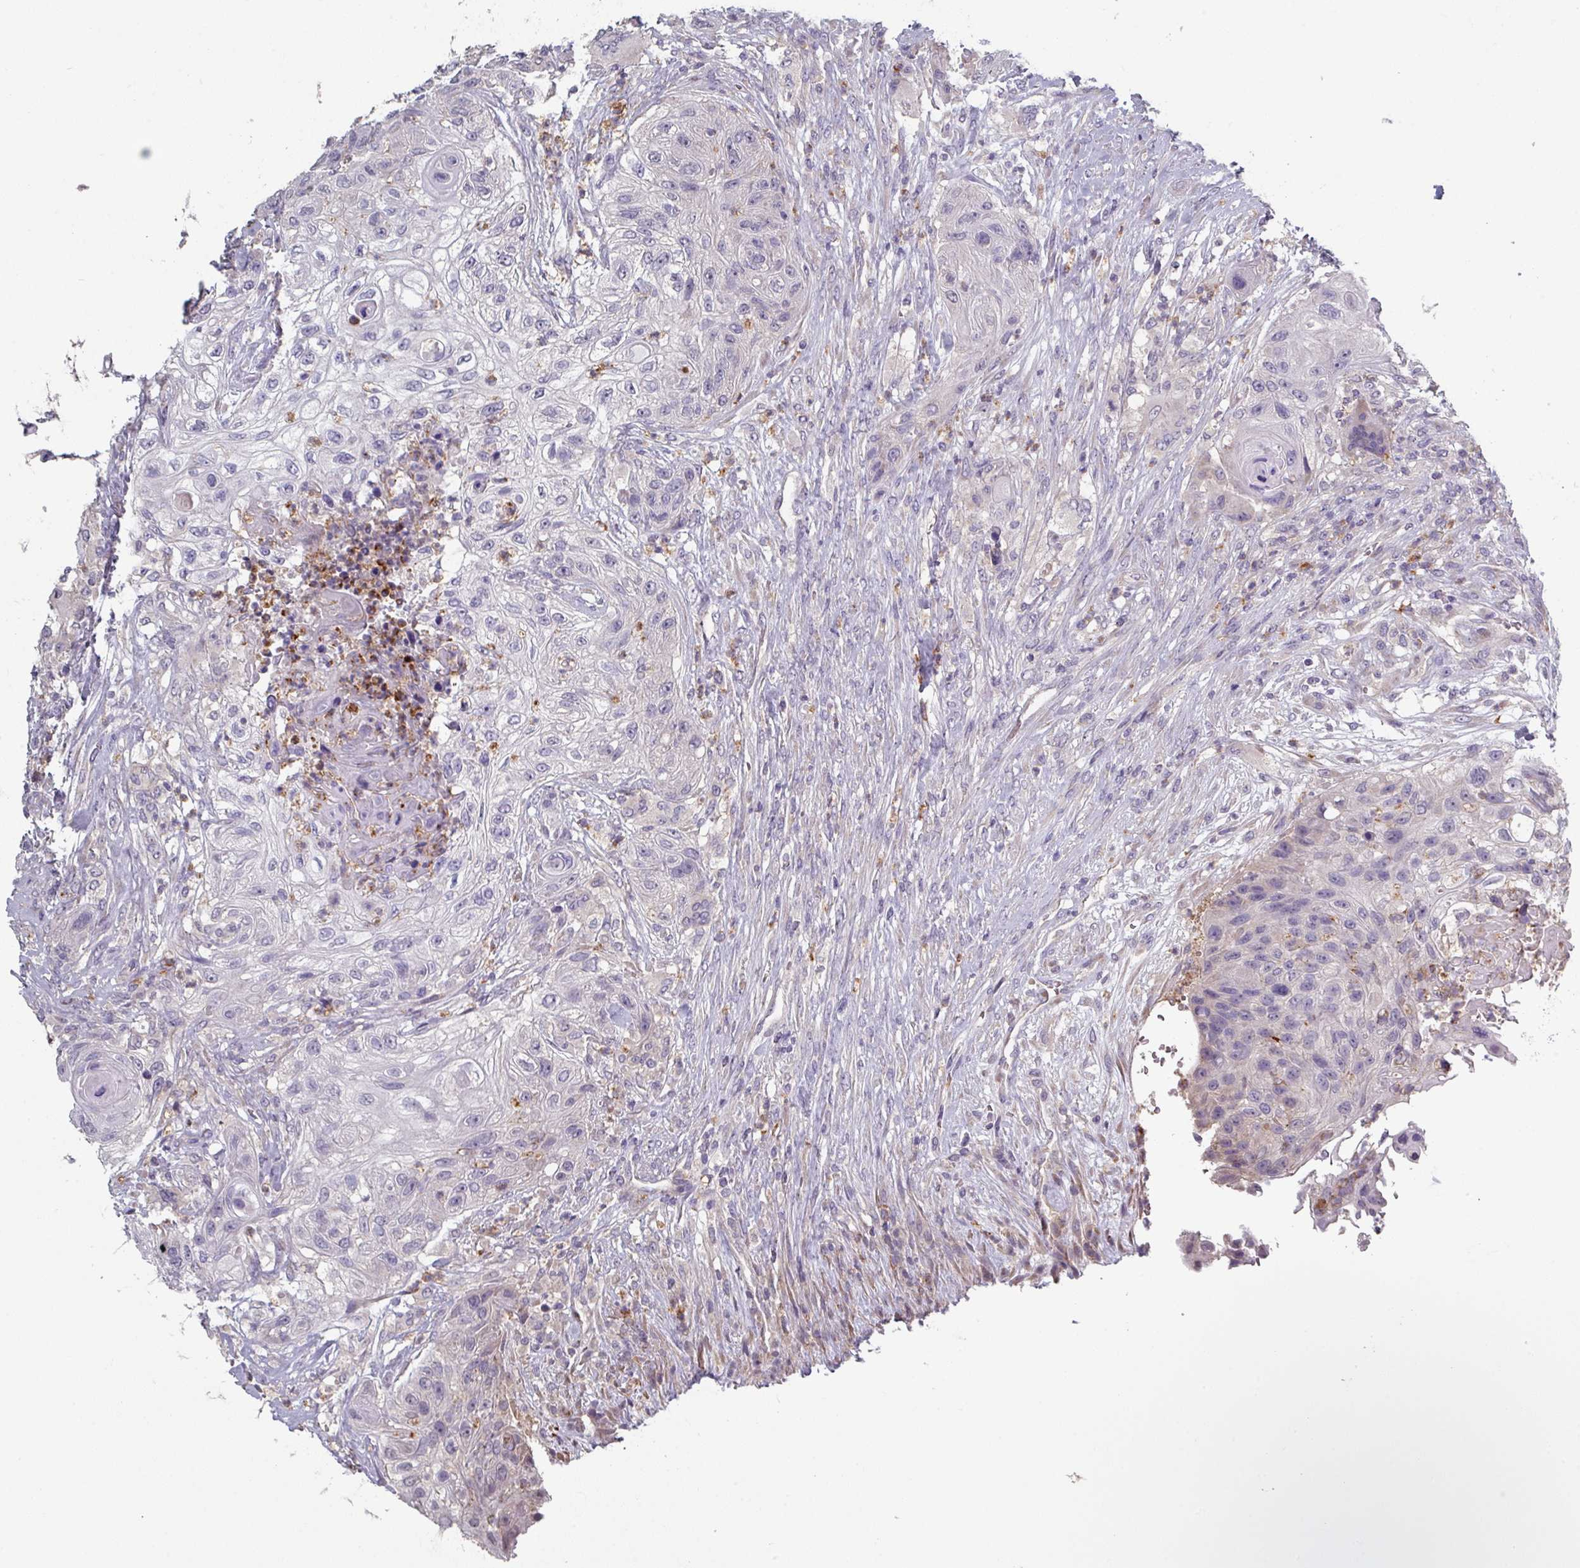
{"staining": {"intensity": "negative", "quantity": "none", "location": "none"}, "tissue": "urothelial cancer", "cell_type": "Tumor cells", "image_type": "cancer", "snomed": [{"axis": "morphology", "description": "Urothelial carcinoma, High grade"}, {"axis": "topography", "description": "Urinary bladder"}], "caption": "Tumor cells show no significant expression in urothelial cancer. Nuclei are stained in blue.", "gene": "PRAMEF8", "patient": {"sex": "female", "age": 60}}